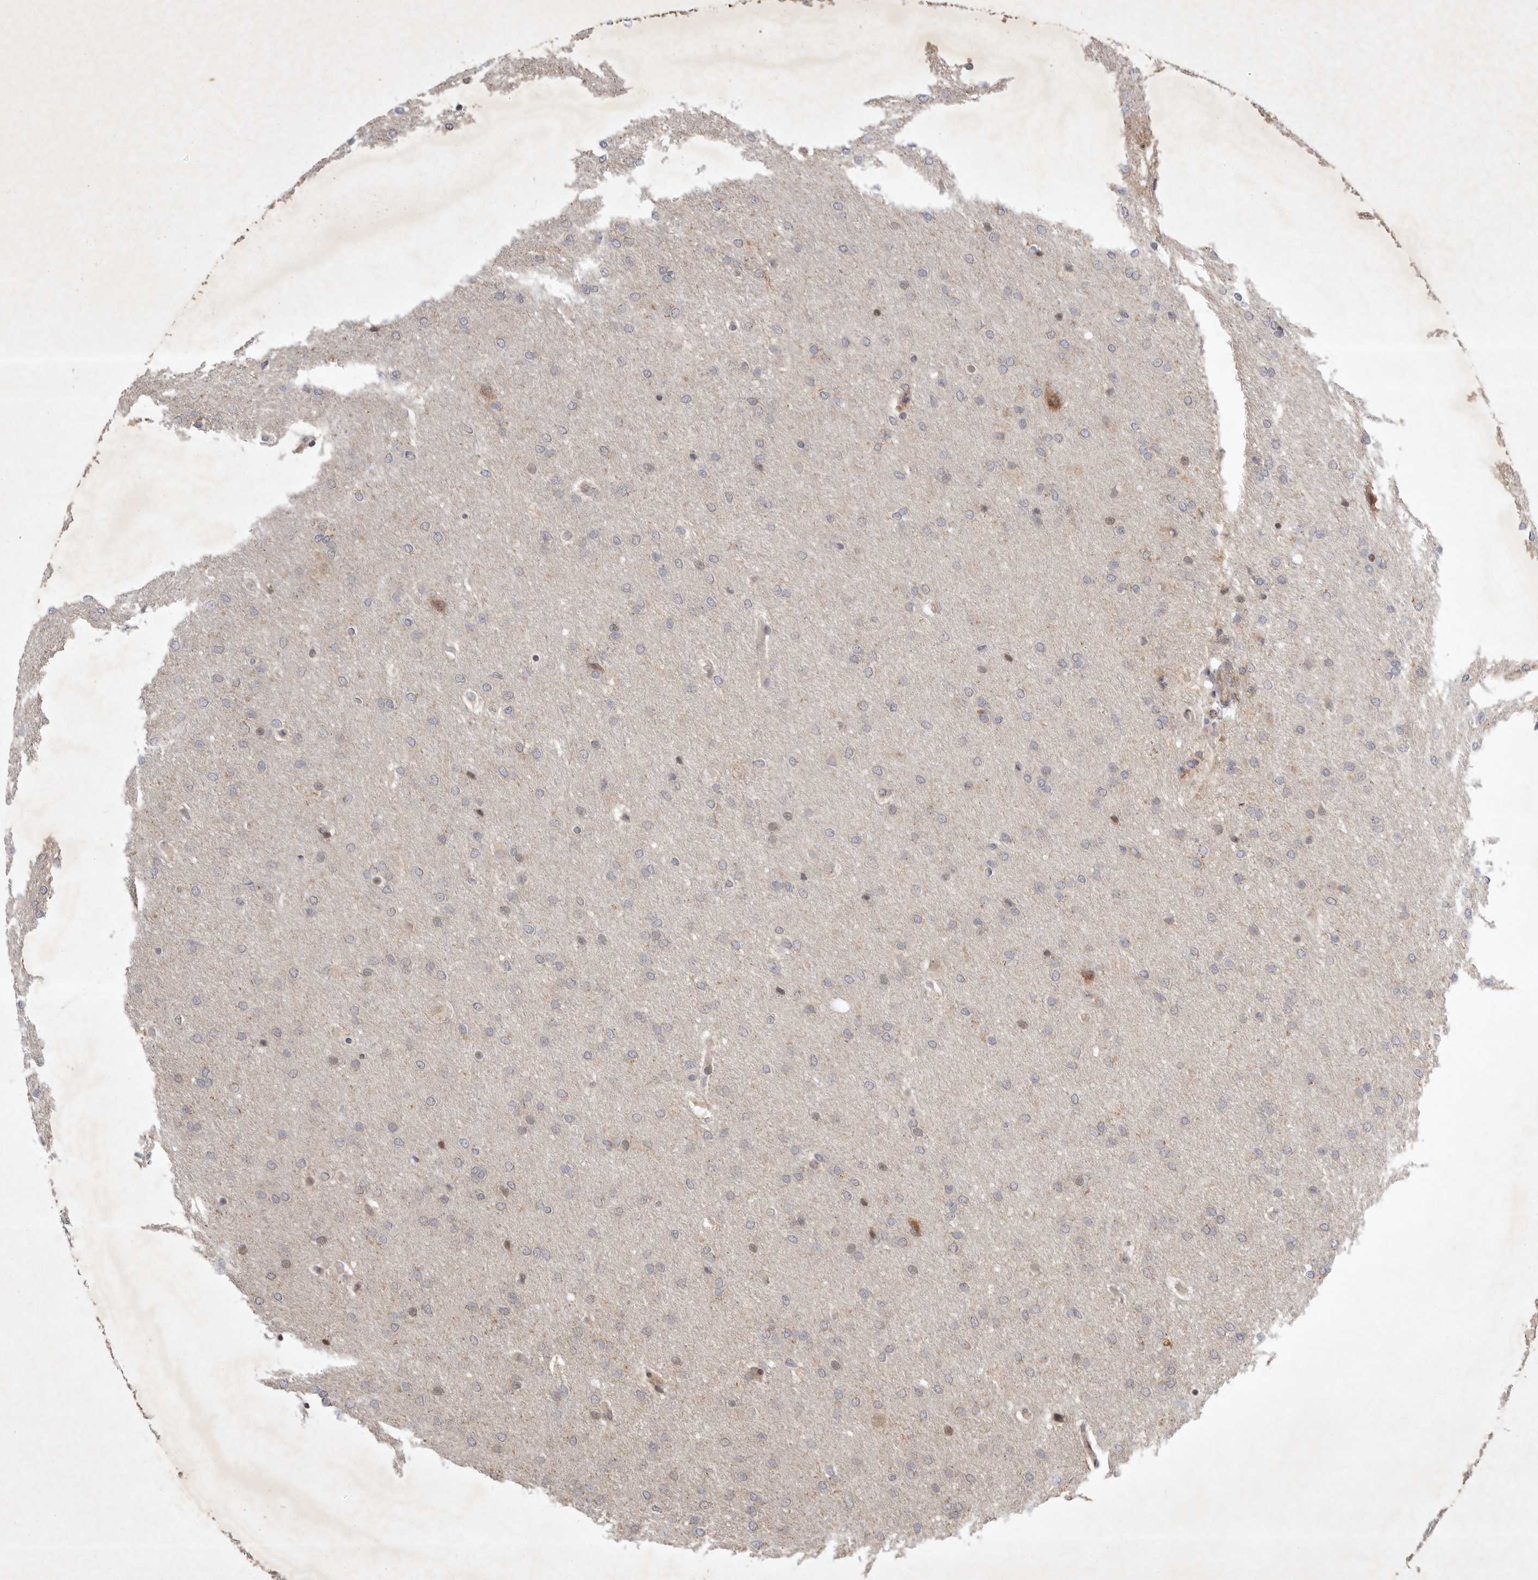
{"staining": {"intensity": "negative", "quantity": "none", "location": "none"}, "tissue": "glioma", "cell_type": "Tumor cells", "image_type": "cancer", "snomed": [{"axis": "morphology", "description": "Glioma, malignant, Low grade"}, {"axis": "topography", "description": "Brain"}], "caption": "Immunohistochemical staining of human low-grade glioma (malignant) displays no significant expression in tumor cells.", "gene": "EIF2AK1", "patient": {"sex": "female", "age": 37}}